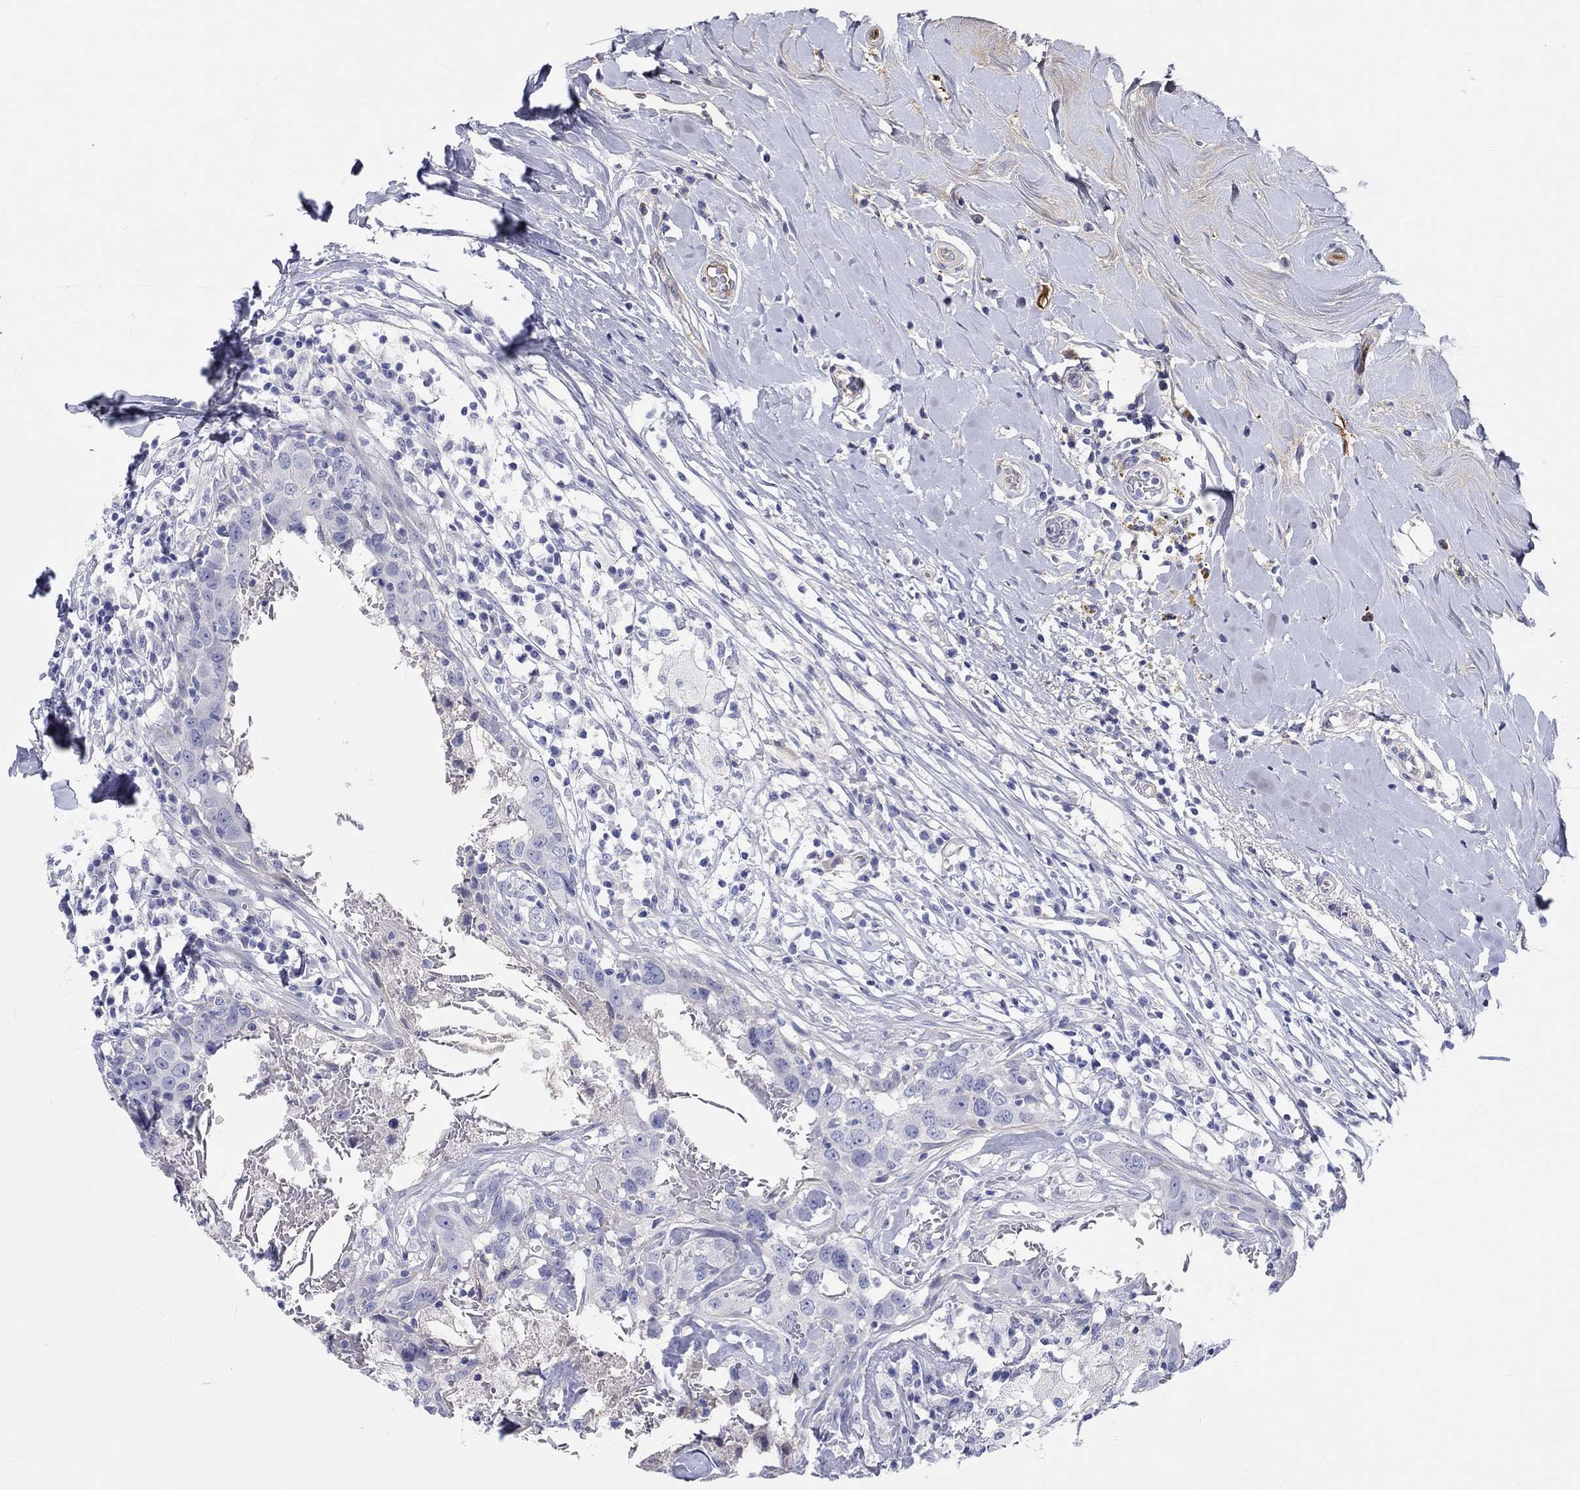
{"staining": {"intensity": "negative", "quantity": "none", "location": "none"}, "tissue": "breast cancer", "cell_type": "Tumor cells", "image_type": "cancer", "snomed": [{"axis": "morphology", "description": "Duct carcinoma"}, {"axis": "topography", "description": "Breast"}], "caption": "A histopathology image of human breast cancer is negative for staining in tumor cells.", "gene": "CDY2B", "patient": {"sex": "female", "age": 27}}